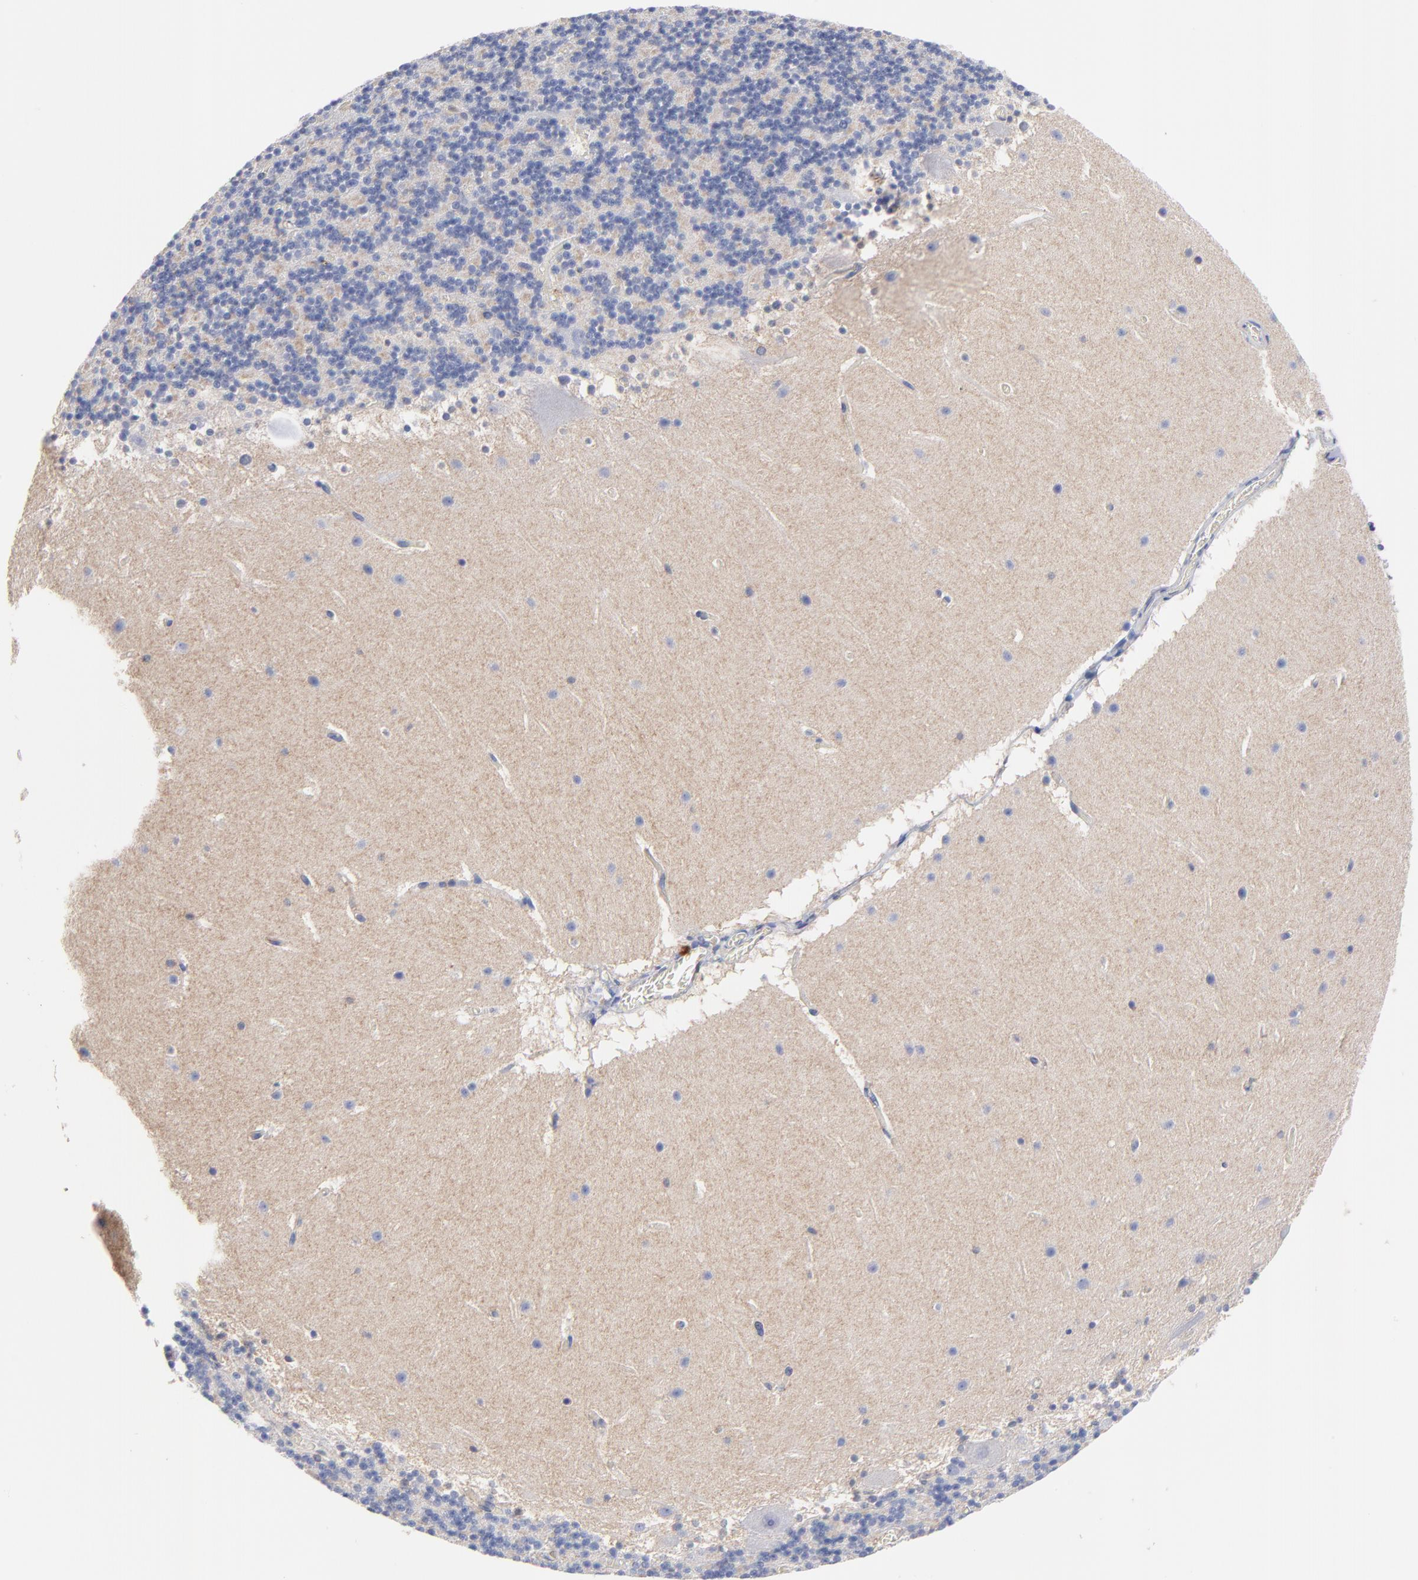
{"staining": {"intensity": "negative", "quantity": "none", "location": "none"}, "tissue": "cerebellum", "cell_type": "Cells in granular layer", "image_type": "normal", "snomed": [{"axis": "morphology", "description": "Normal tissue, NOS"}, {"axis": "topography", "description": "Cerebellum"}], "caption": "Cells in granular layer show no significant protein staining in normal cerebellum. (DAB (3,3'-diaminobenzidine) IHC with hematoxylin counter stain).", "gene": "ASL", "patient": {"sex": "male", "age": 45}}